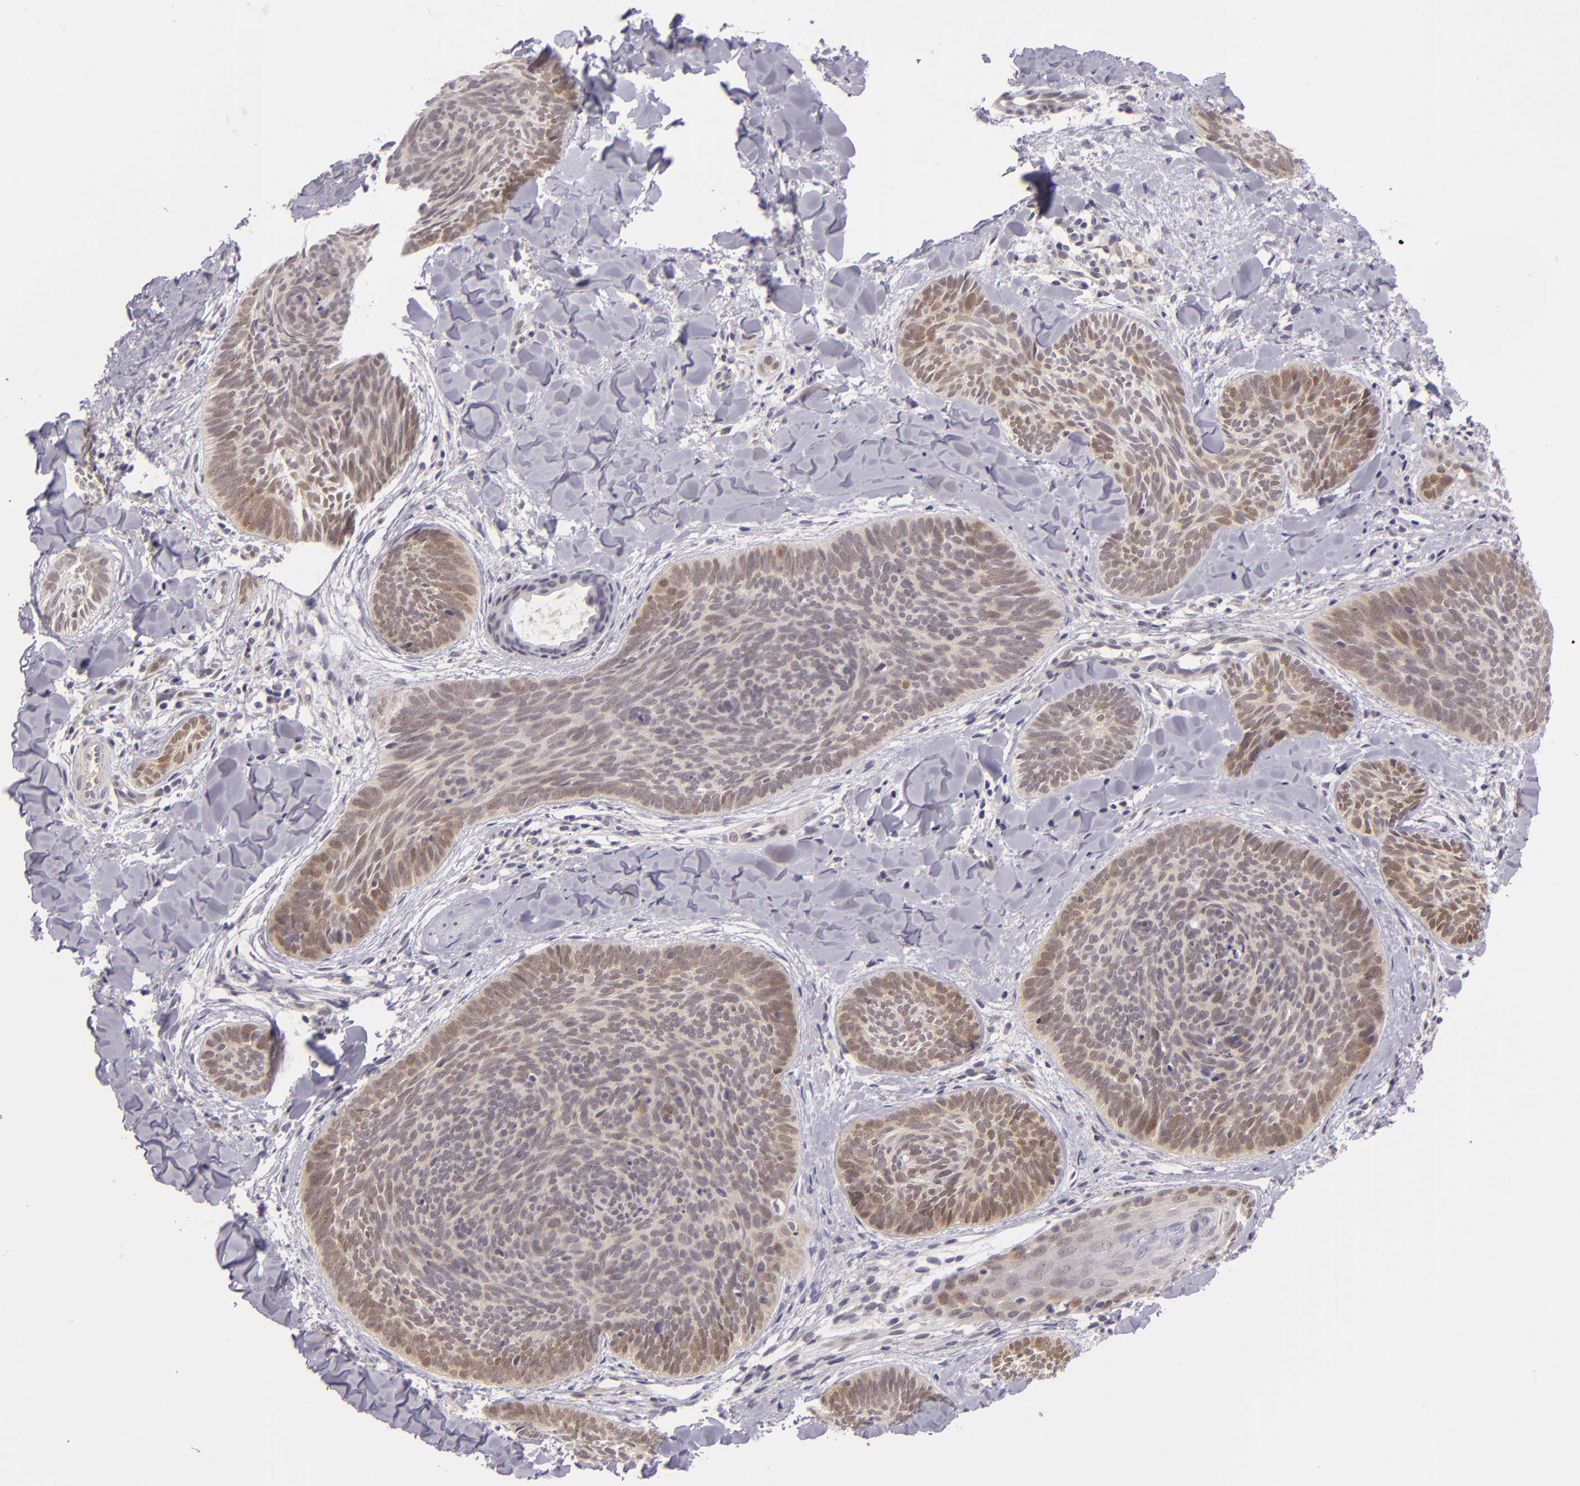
{"staining": {"intensity": "moderate", "quantity": "25%-75%", "location": "cytoplasmic/membranous,nuclear"}, "tissue": "skin cancer", "cell_type": "Tumor cells", "image_type": "cancer", "snomed": [{"axis": "morphology", "description": "Basal cell carcinoma"}, {"axis": "topography", "description": "Skin"}], "caption": "Tumor cells demonstrate medium levels of moderate cytoplasmic/membranous and nuclear staining in approximately 25%-75% of cells in skin cancer (basal cell carcinoma).", "gene": "CSE1L", "patient": {"sex": "female", "age": 81}}